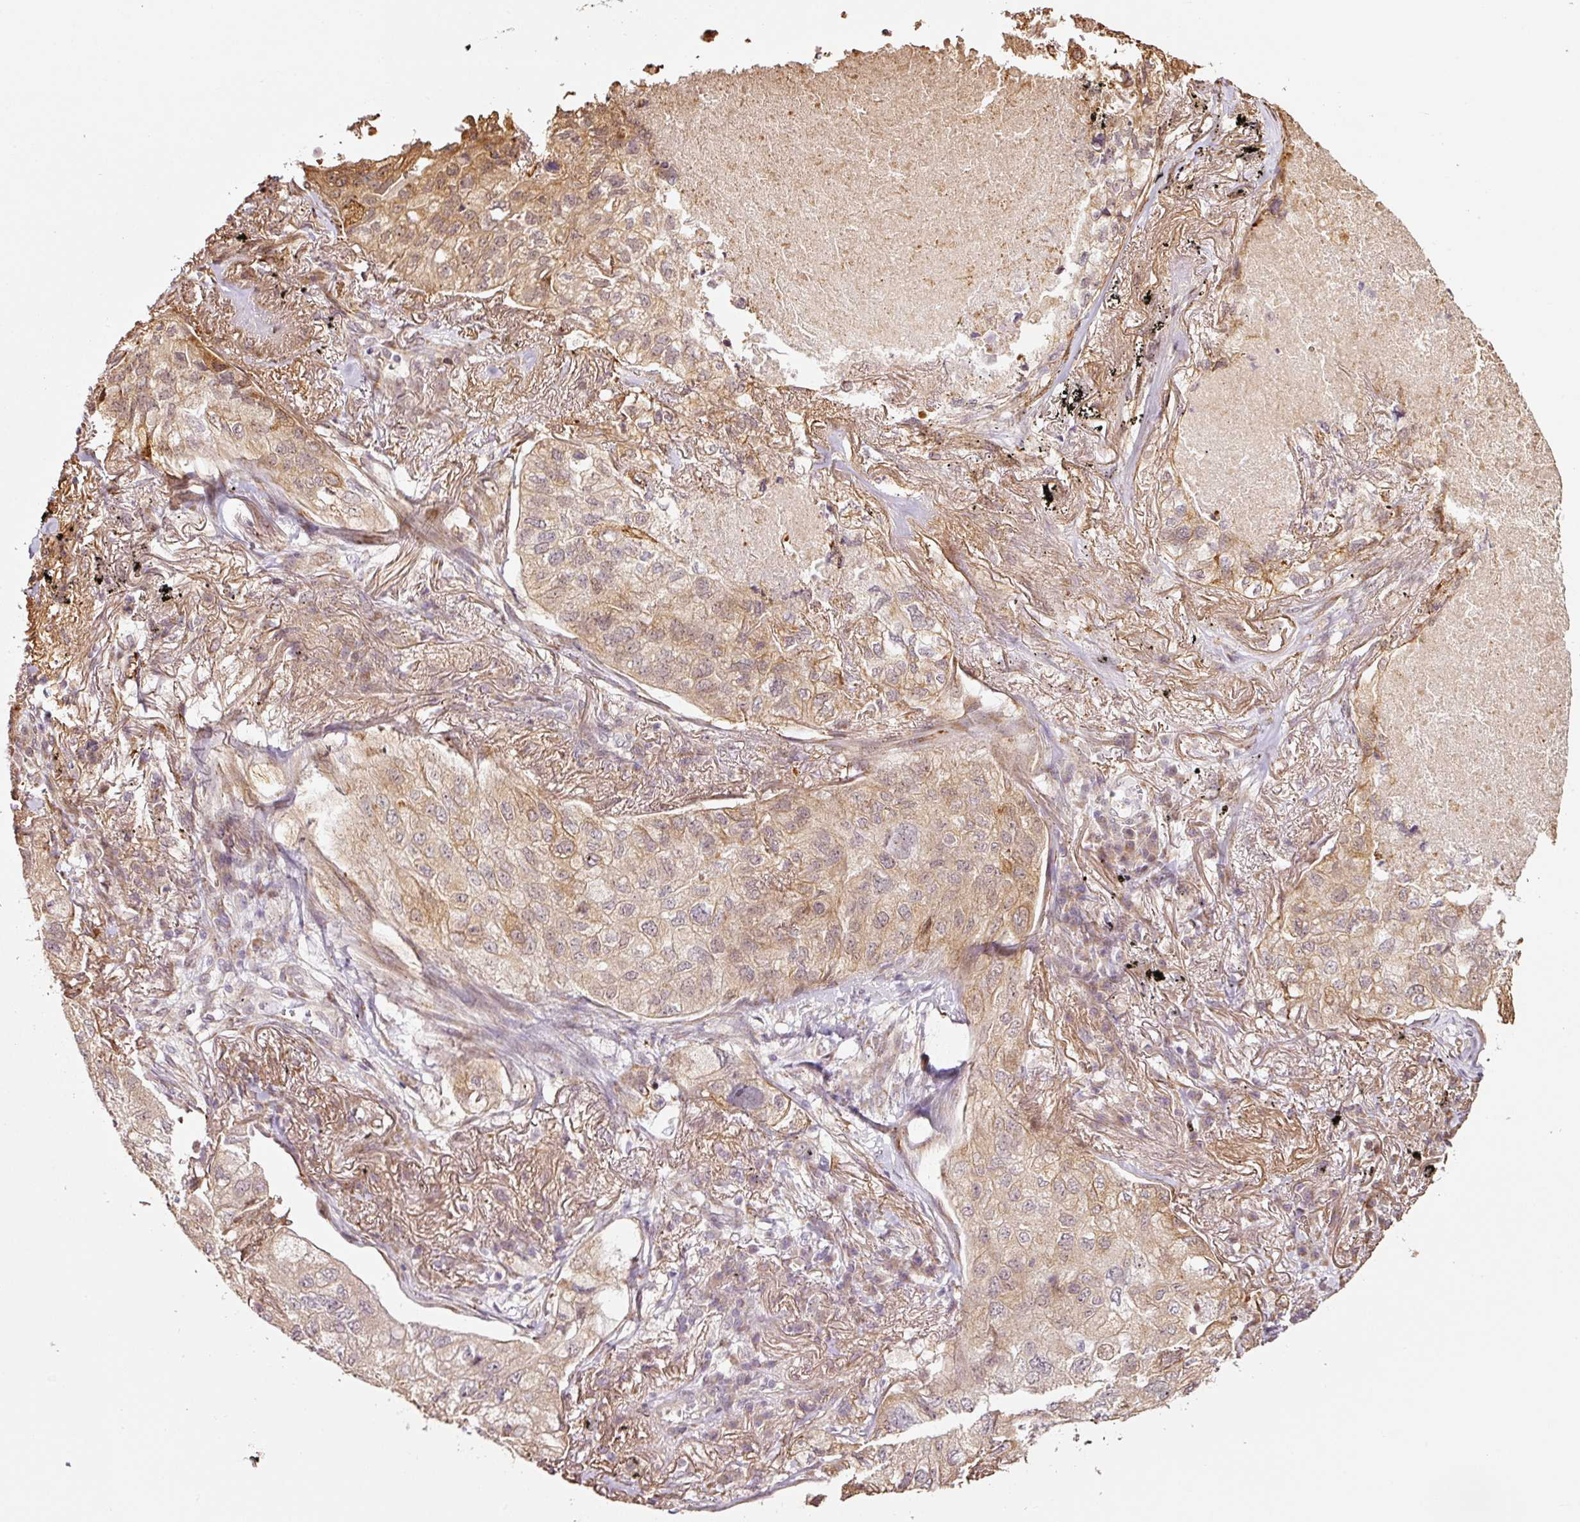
{"staining": {"intensity": "moderate", "quantity": "25%-75%", "location": "cytoplasmic/membranous"}, "tissue": "lung cancer", "cell_type": "Tumor cells", "image_type": "cancer", "snomed": [{"axis": "morphology", "description": "Adenocarcinoma, NOS"}, {"axis": "topography", "description": "Lung"}], "caption": "Immunohistochemical staining of human adenocarcinoma (lung) reveals medium levels of moderate cytoplasmic/membranous staining in about 25%-75% of tumor cells. Immunohistochemistry stains the protein in brown and the nuclei are stained blue.", "gene": "ETF1", "patient": {"sex": "male", "age": 65}}